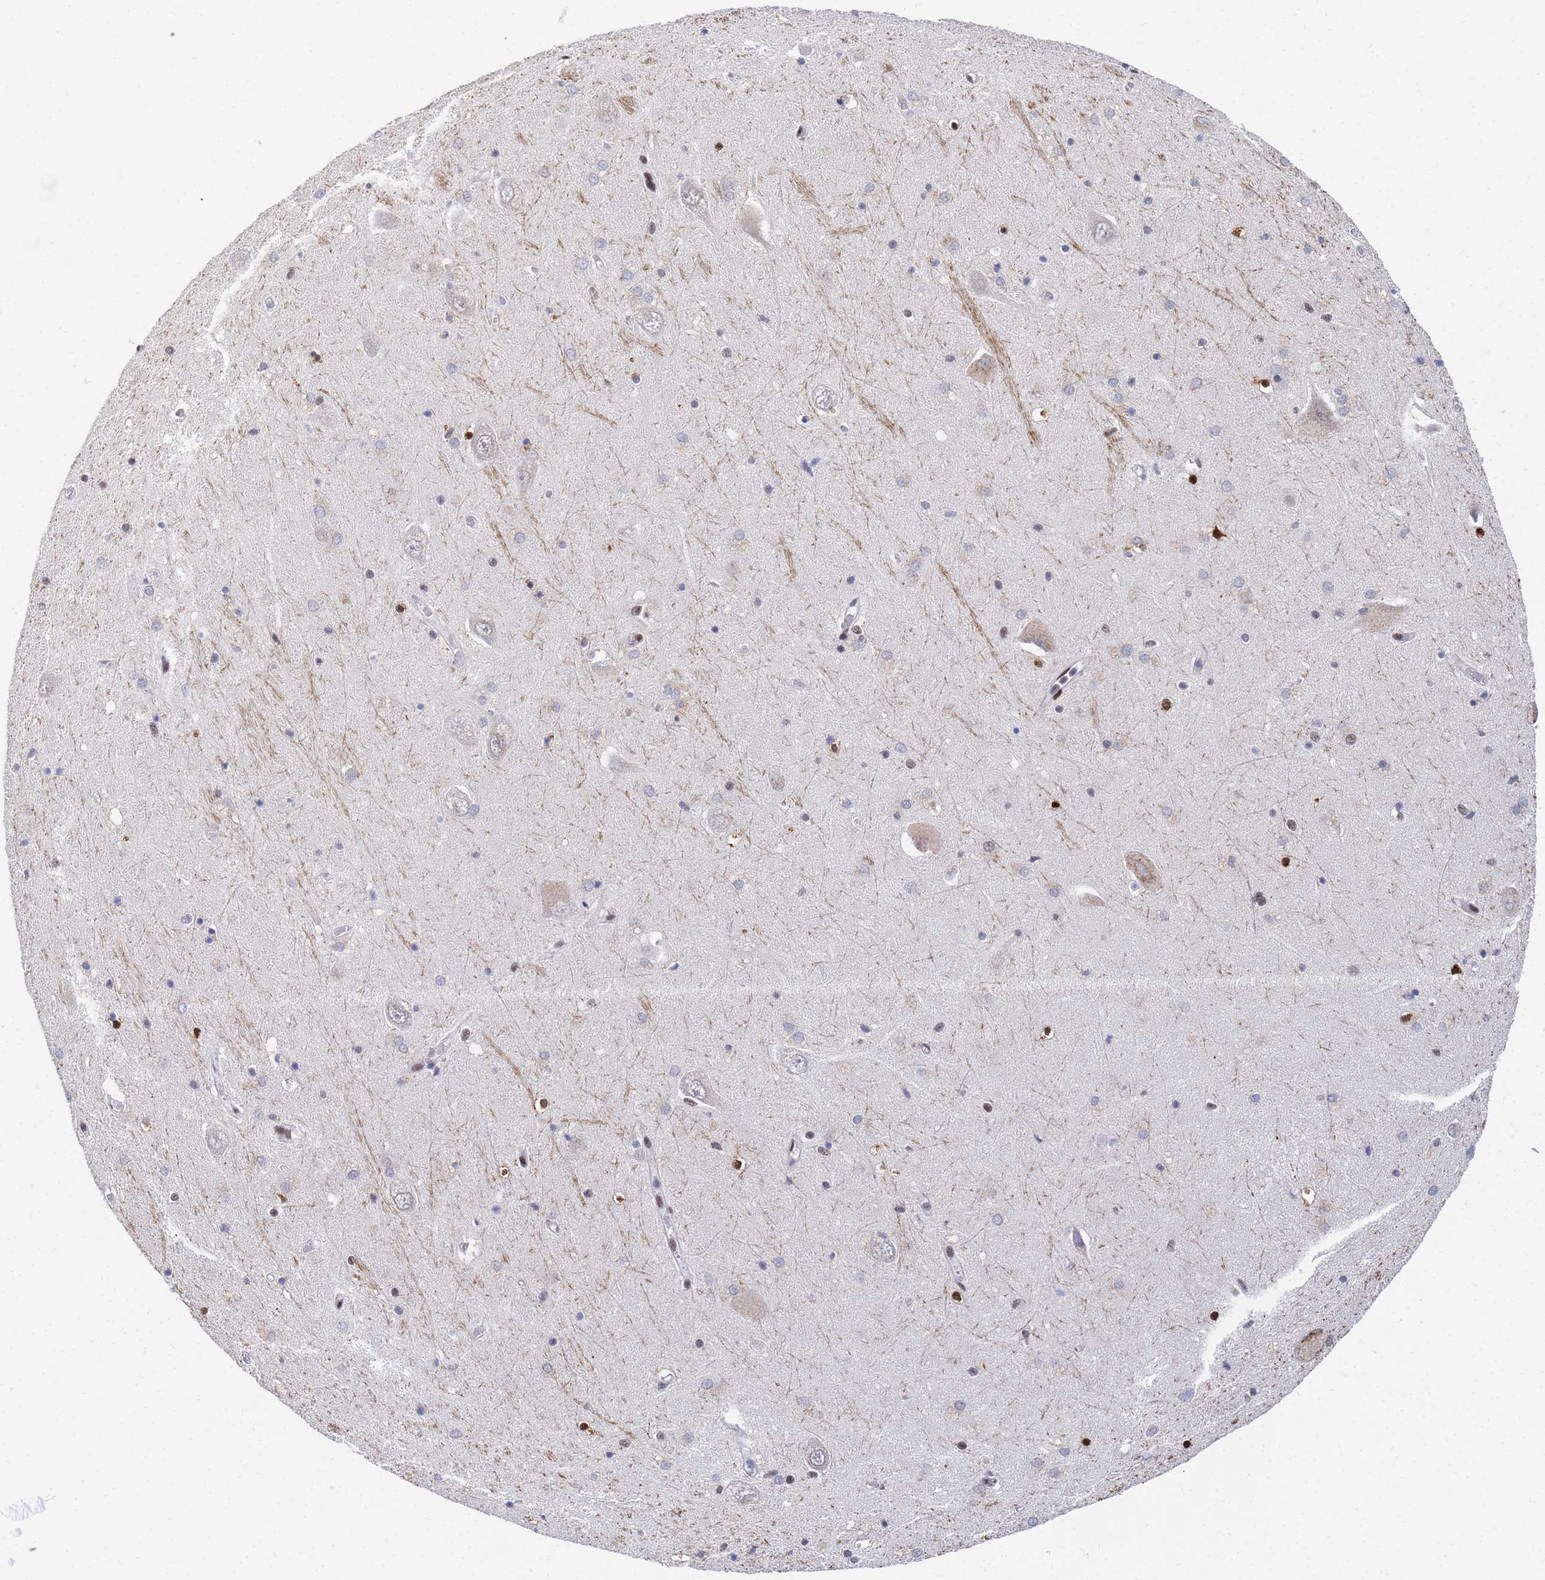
{"staining": {"intensity": "strong", "quantity": "<25%", "location": "nuclear"}, "tissue": "hippocampus", "cell_type": "Glial cells", "image_type": "normal", "snomed": [{"axis": "morphology", "description": "Normal tissue, NOS"}, {"axis": "topography", "description": "Hippocampus"}], "caption": "Immunohistochemistry (DAB) staining of benign human hippocampus demonstrates strong nuclear protein staining in about <25% of glial cells.", "gene": "AP5Z1", "patient": {"sex": "male", "age": 70}}